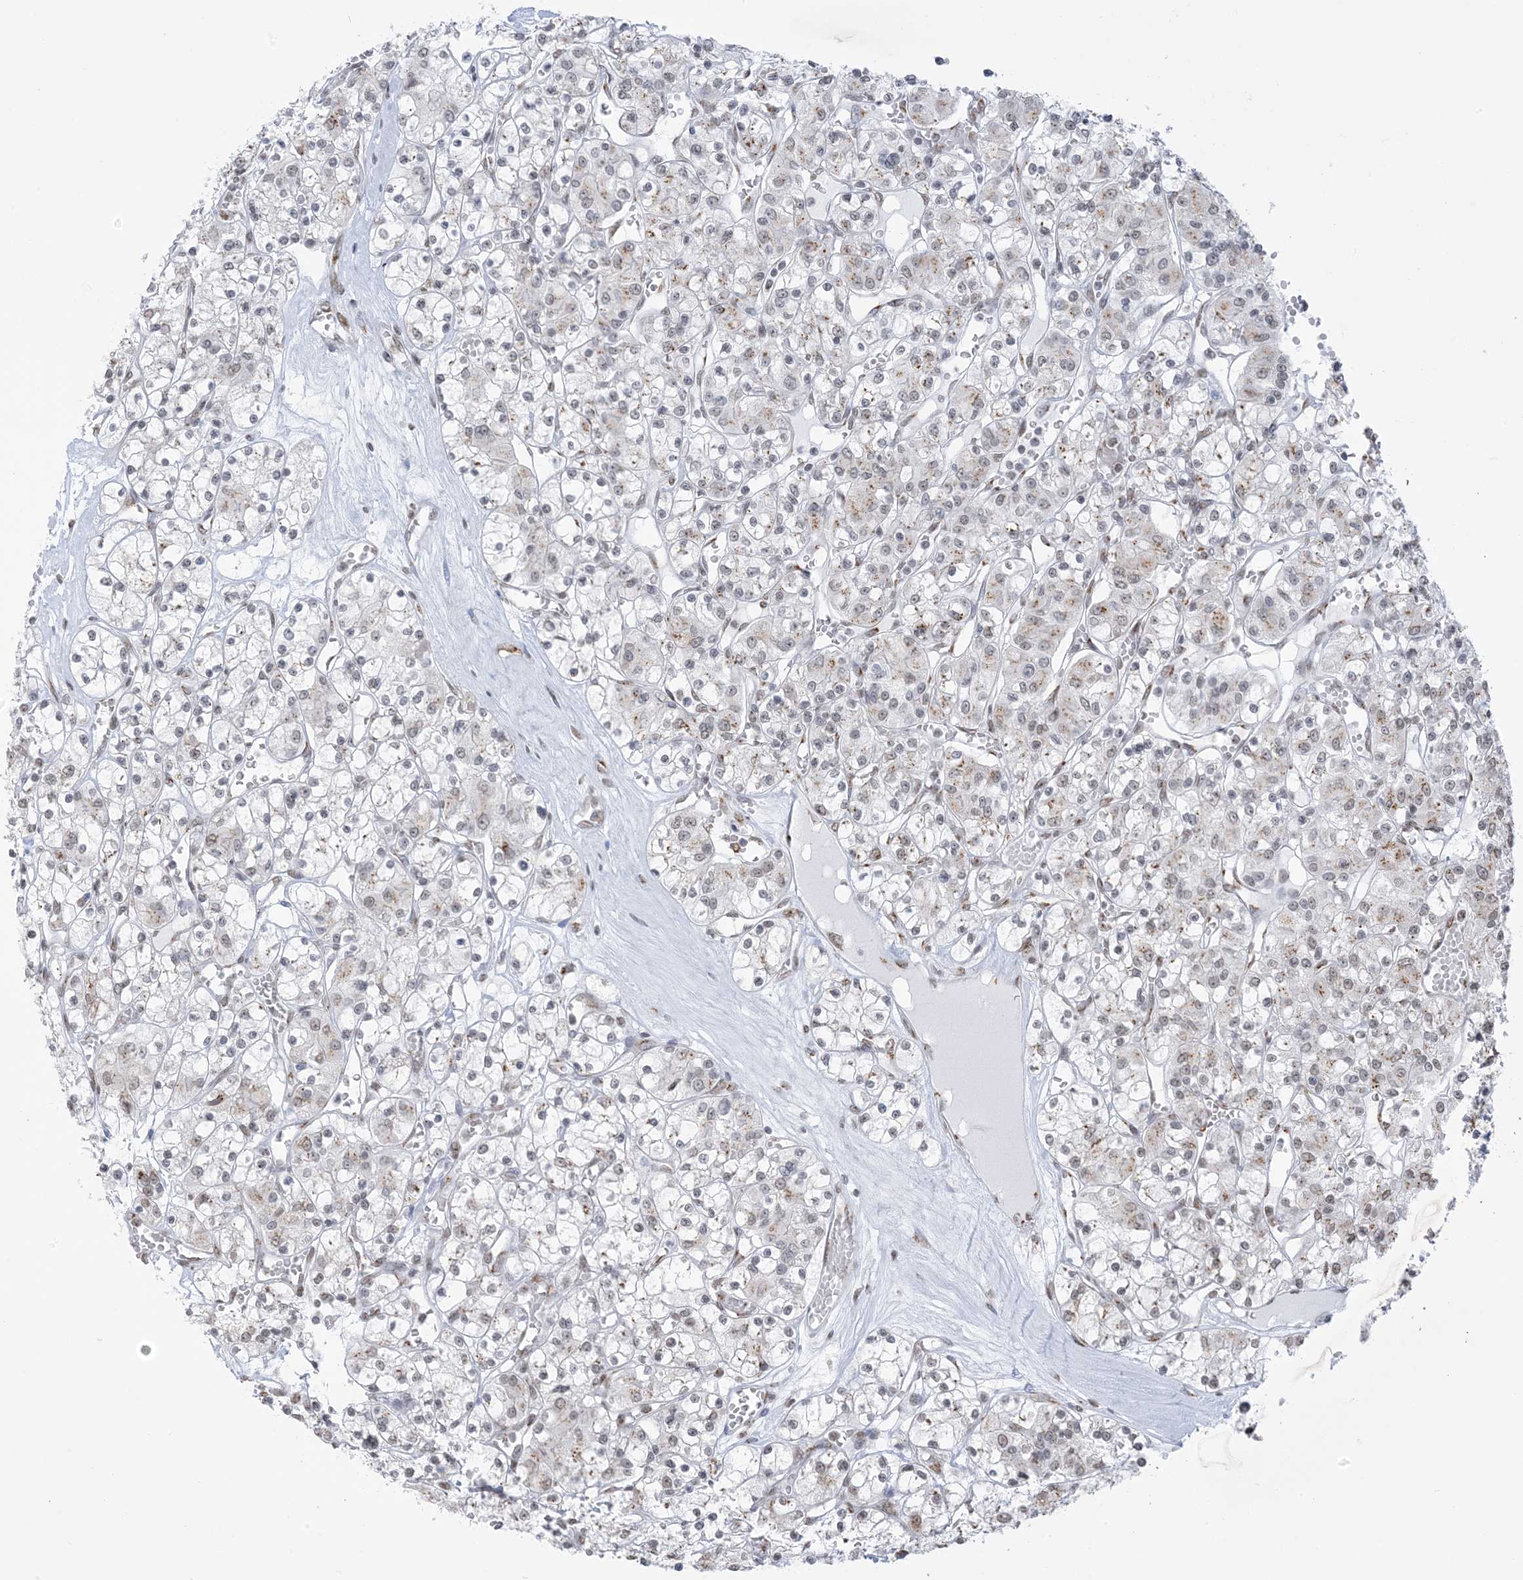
{"staining": {"intensity": "weak", "quantity": "<25%", "location": "cytoplasmic/membranous,nuclear"}, "tissue": "renal cancer", "cell_type": "Tumor cells", "image_type": "cancer", "snomed": [{"axis": "morphology", "description": "Adenocarcinoma, NOS"}, {"axis": "topography", "description": "Kidney"}], "caption": "Immunohistochemical staining of human renal adenocarcinoma reveals no significant staining in tumor cells.", "gene": "GPR107", "patient": {"sex": "female", "age": 59}}